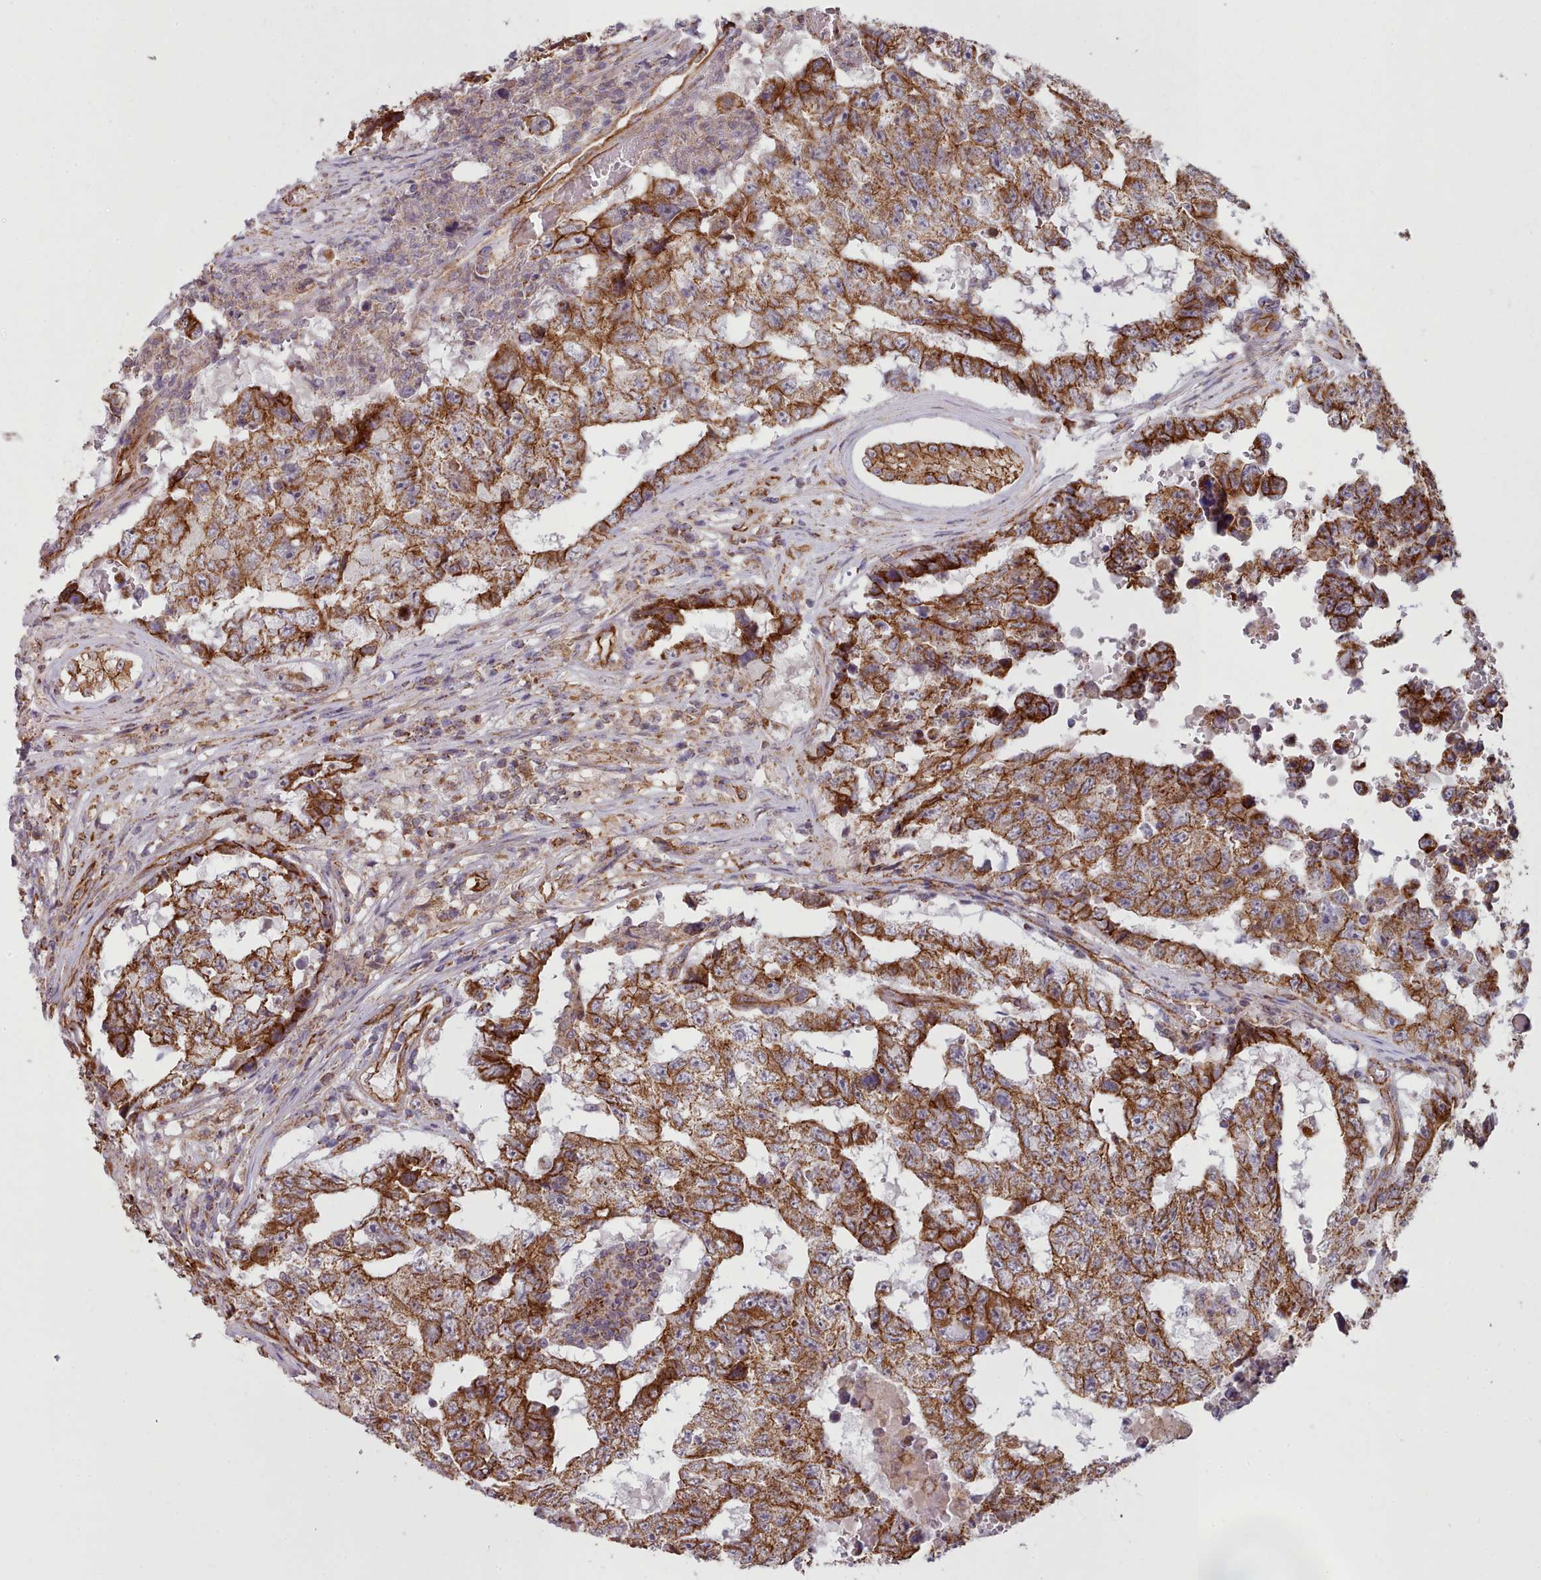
{"staining": {"intensity": "strong", "quantity": ">75%", "location": "cytoplasmic/membranous"}, "tissue": "testis cancer", "cell_type": "Tumor cells", "image_type": "cancer", "snomed": [{"axis": "morphology", "description": "Carcinoma, Embryonal, NOS"}, {"axis": "topography", "description": "Testis"}], "caption": "Strong cytoplasmic/membranous expression for a protein is identified in about >75% of tumor cells of embryonal carcinoma (testis) using IHC.", "gene": "MRPL46", "patient": {"sex": "male", "age": 25}}